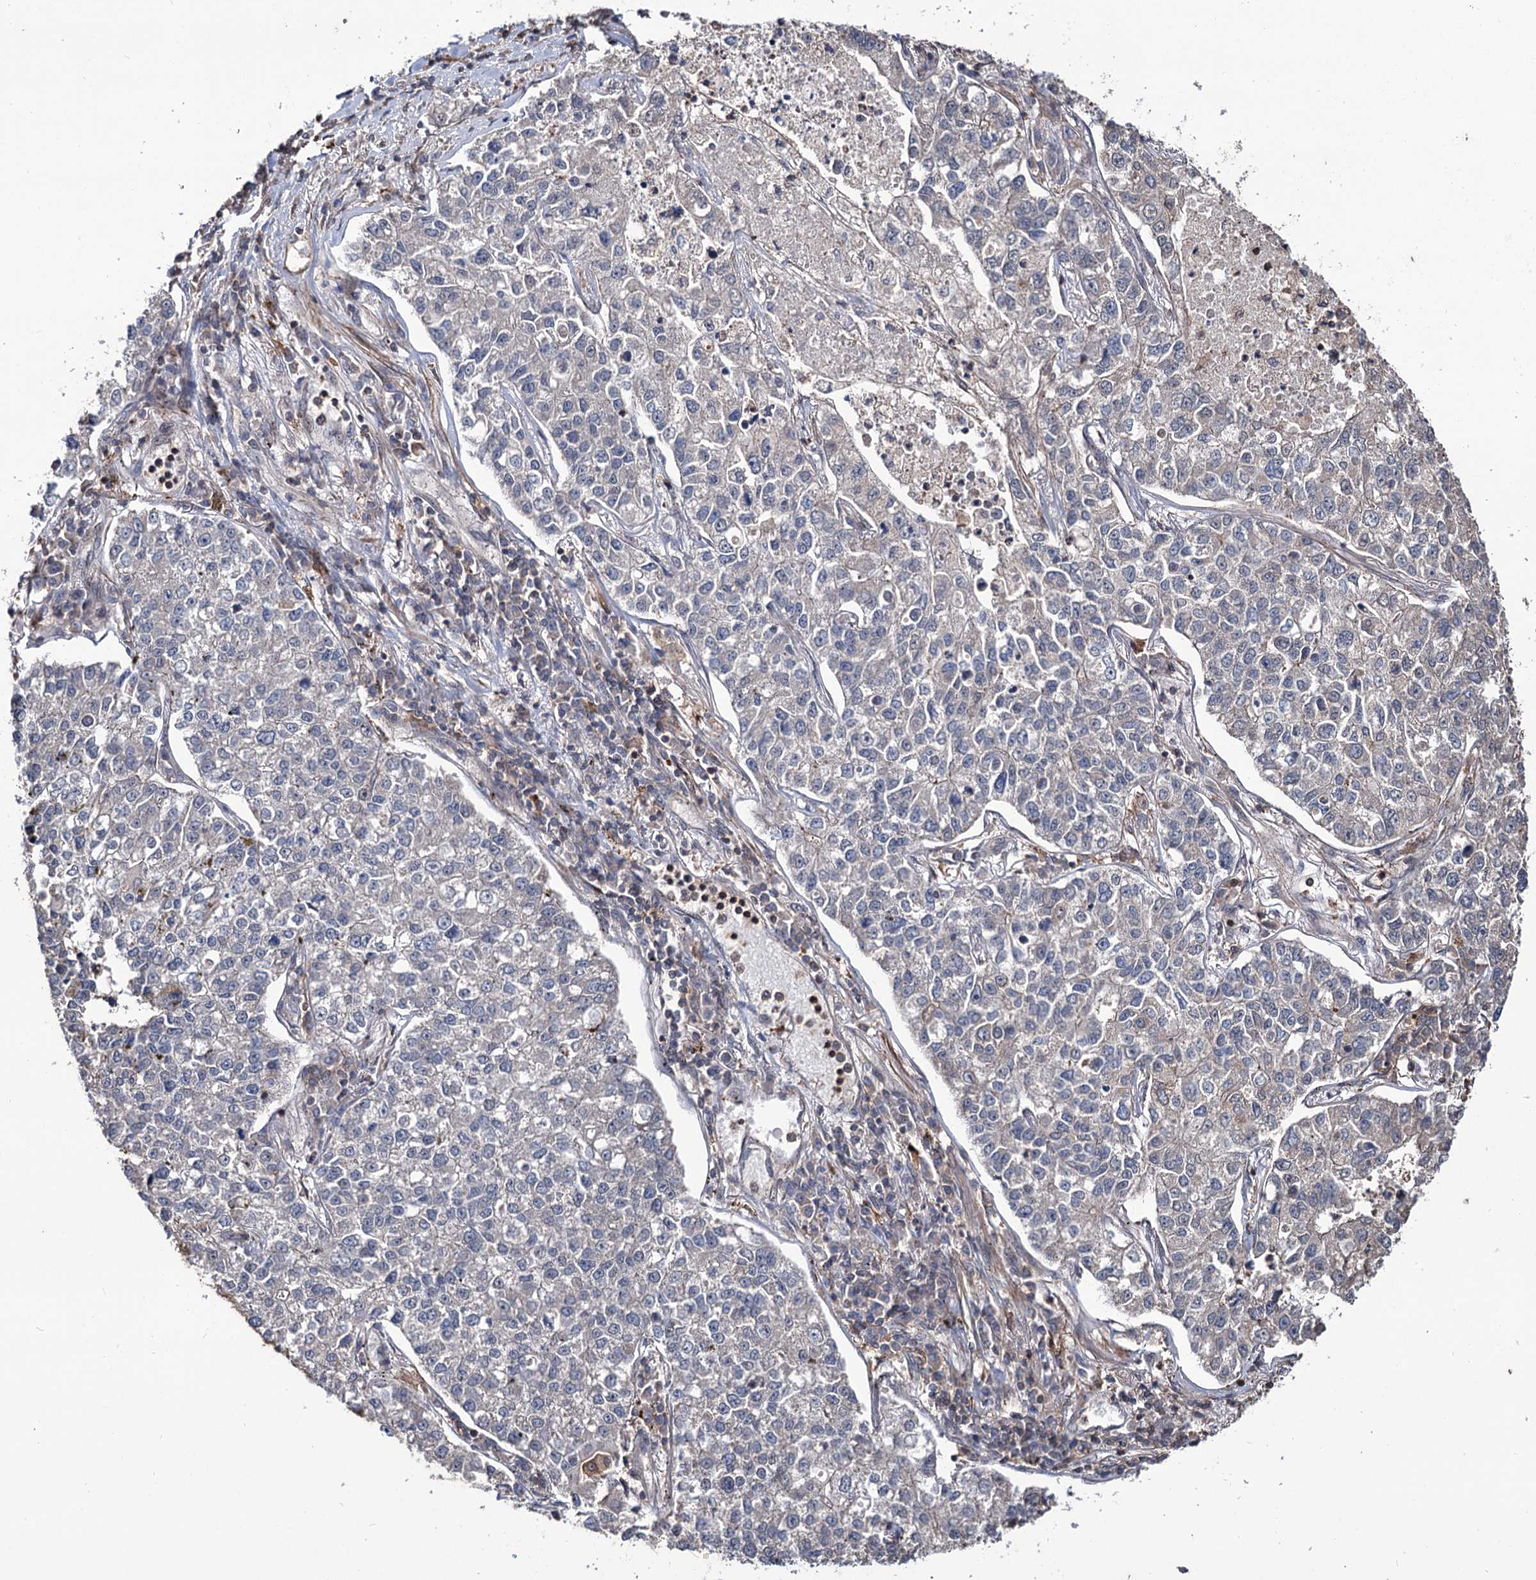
{"staining": {"intensity": "negative", "quantity": "none", "location": "none"}, "tissue": "lung cancer", "cell_type": "Tumor cells", "image_type": "cancer", "snomed": [{"axis": "morphology", "description": "Adenocarcinoma, NOS"}, {"axis": "topography", "description": "Lung"}], "caption": "Micrograph shows no protein expression in tumor cells of adenocarcinoma (lung) tissue.", "gene": "GRIP1", "patient": {"sex": "male", "age": 49}}